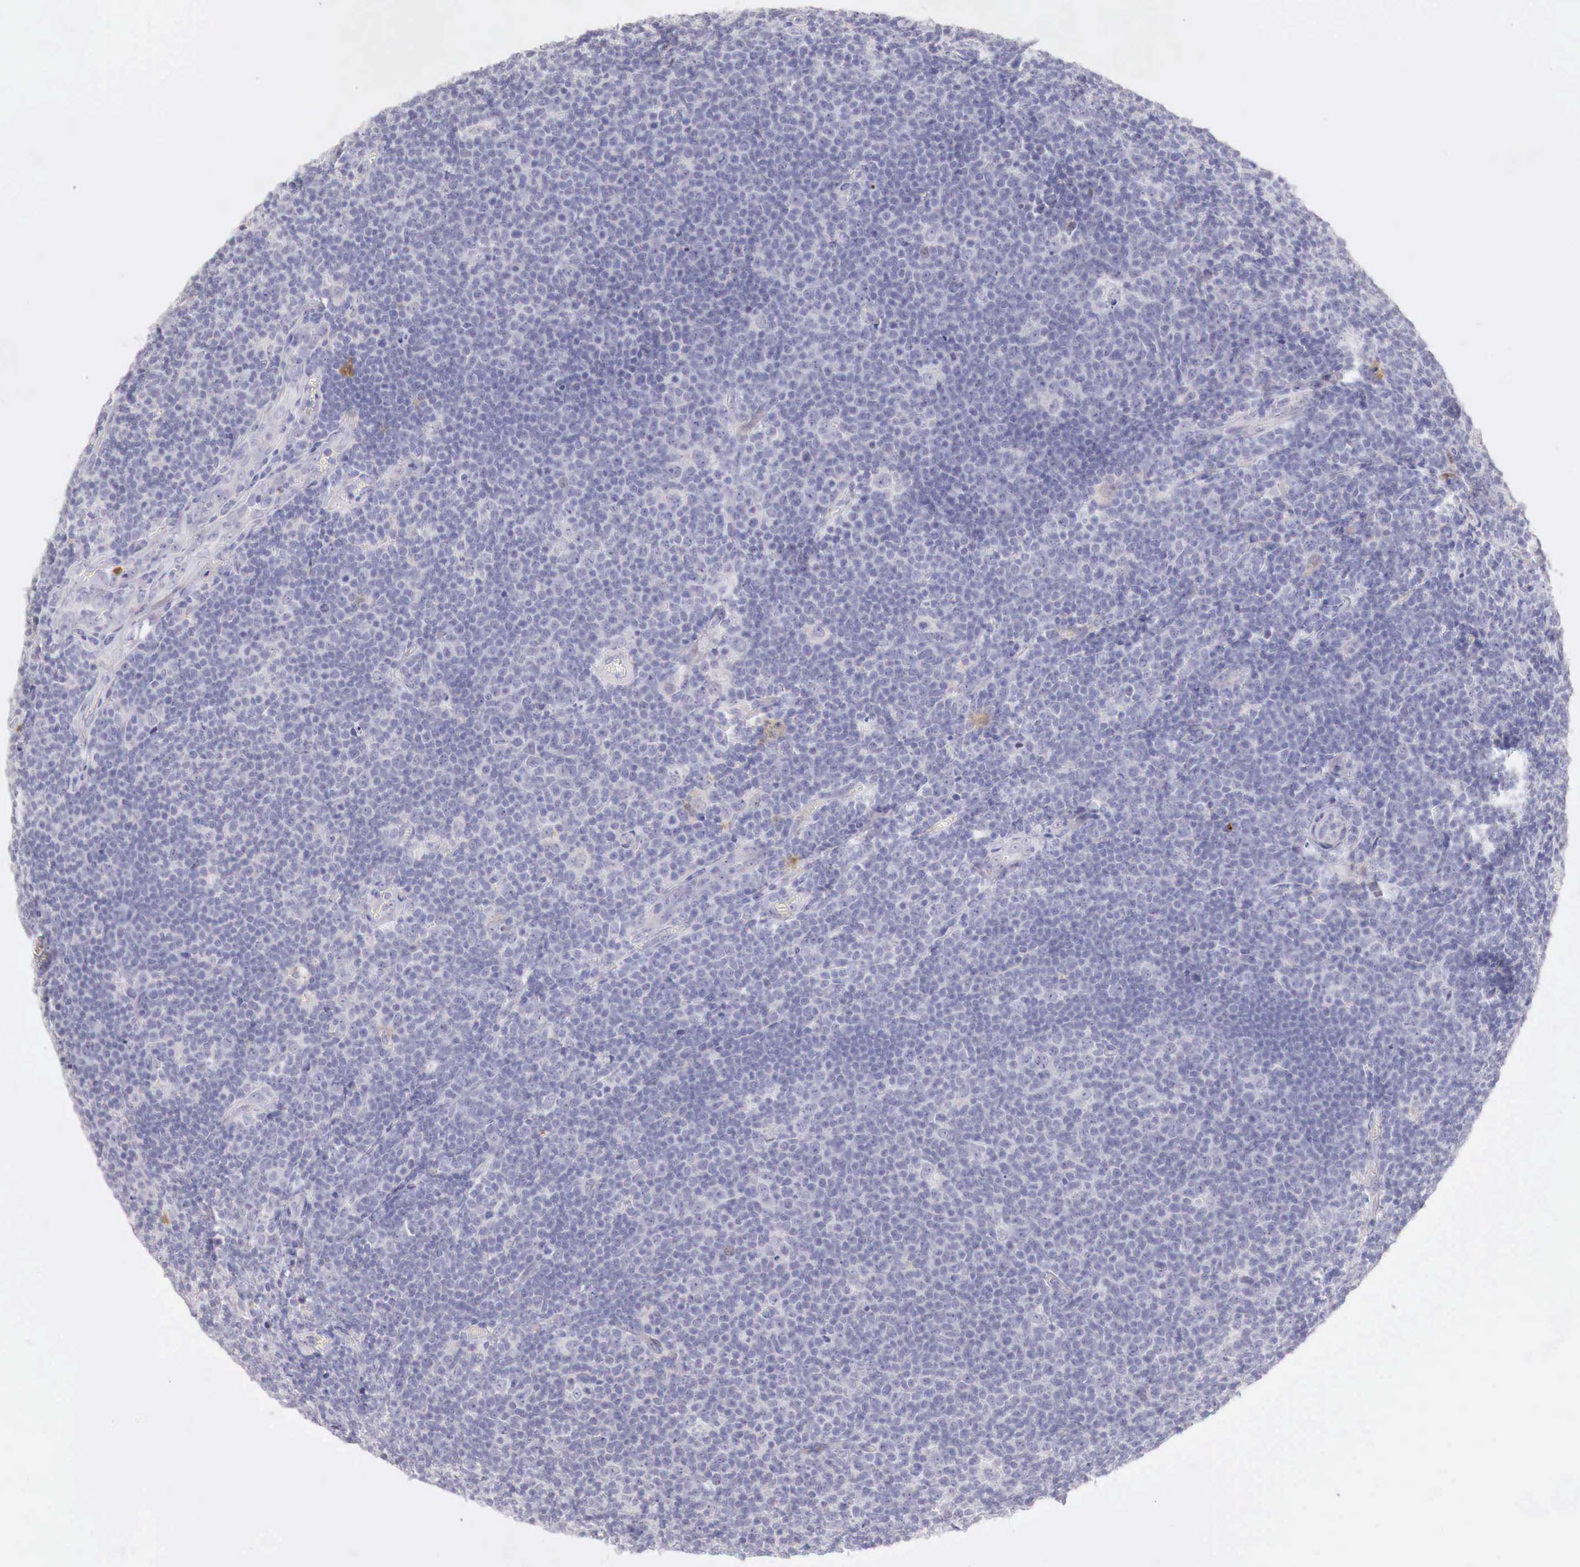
{"staining": {"intensity": "negative", "quantity": "none", "location": "none"}, "tissue": "lymphoma", "cell_type": "Tumor cells", "image_type": "cancer", "snomed": [{"axis": "morphology", "description": "Malignant lymphoma, non-Hodgkin's type, Low grade"}, {"axis": "topography", "description": "Lymph node"}], "caption": "Immunohistochemistry (IHC) histopathology image of low-grade malignant lymphoma, non-Hodgkin's type stained for a protein (brown), which reveals no staining in tumor cells.", "gene": "ITIH6", "patient": {"sex": "male", "age": 74}}